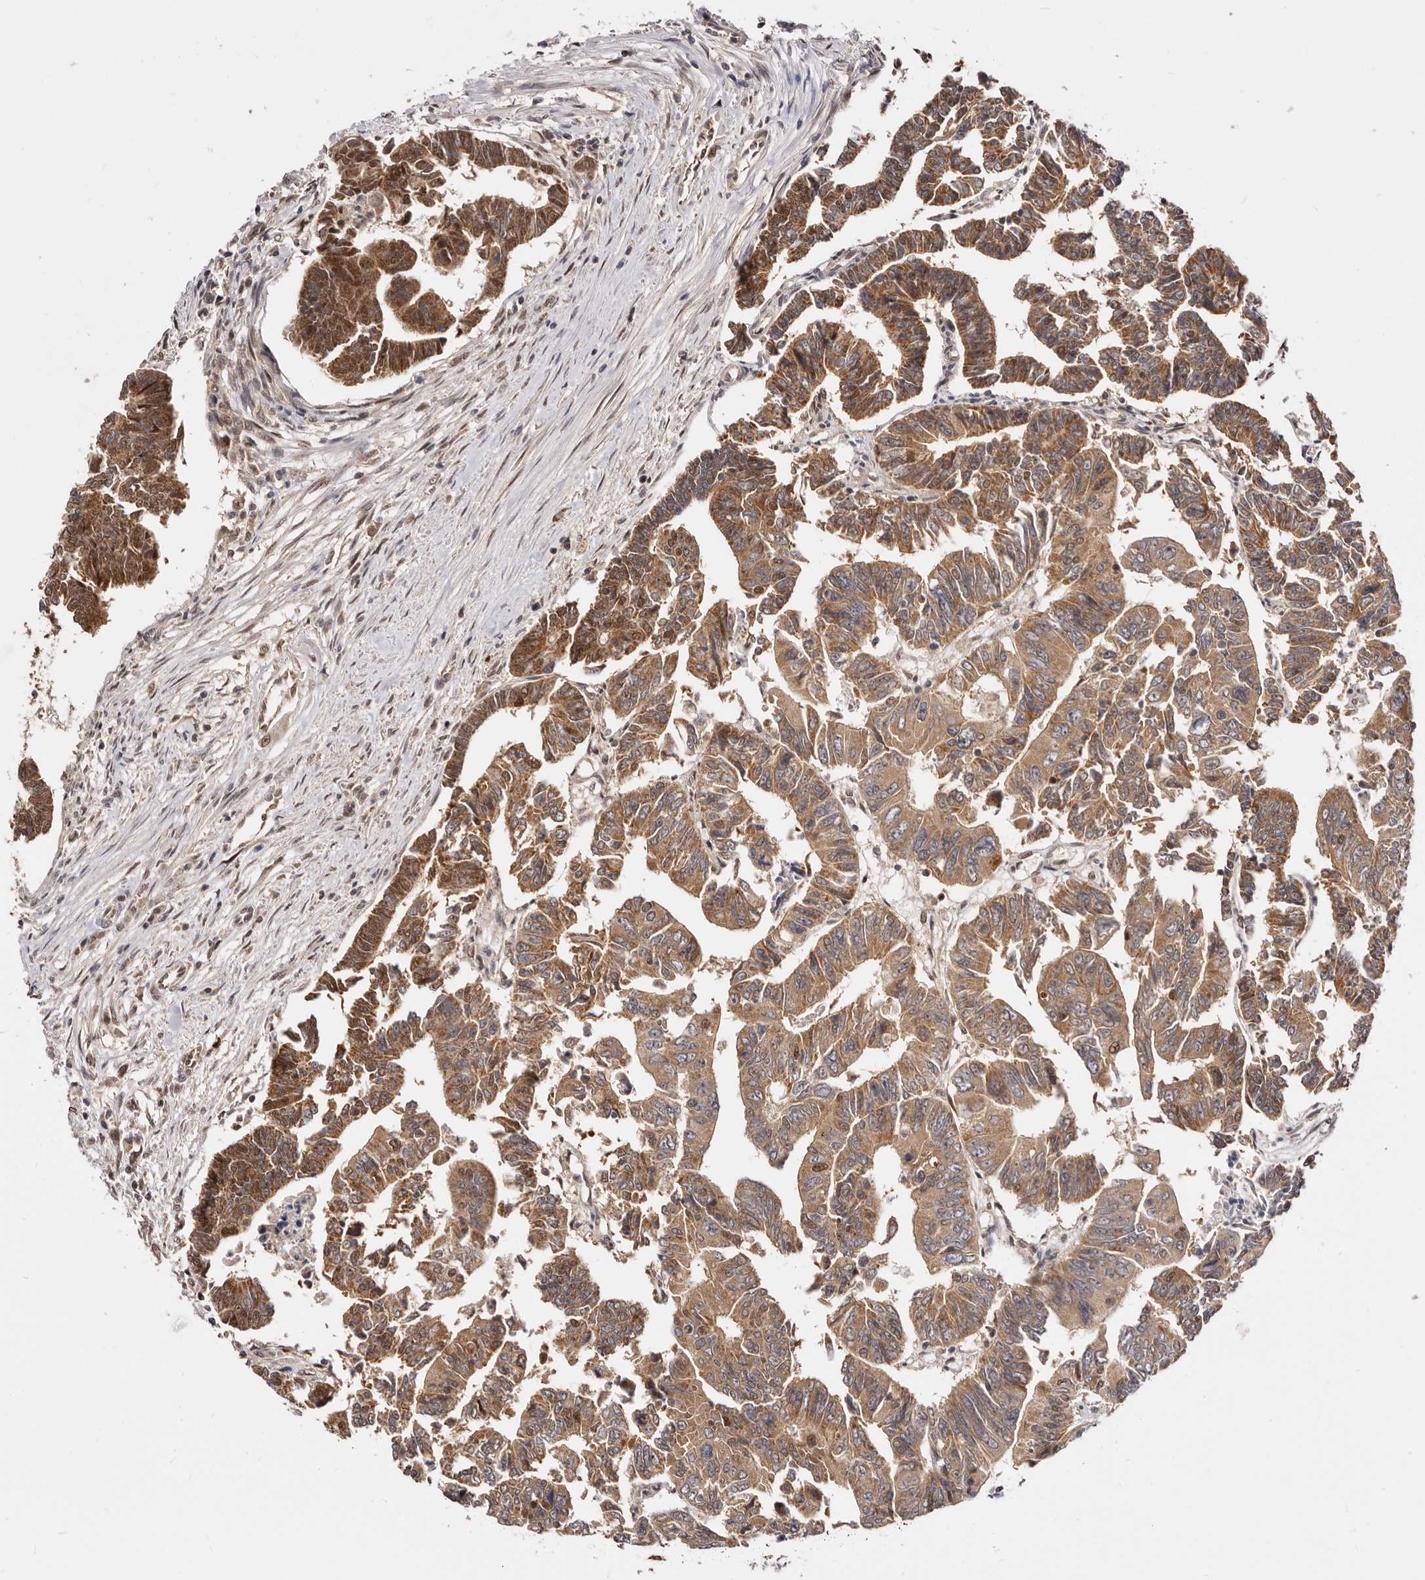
{"staining": {"intensity": "strong", "quantity": ">75%", "location": "cytoplasmic/membranous,nuclear"}, "tissue": "colorectal cancer", "cell_type": "Tumor cells", "image_type": "cancer", "snomed": [{"axis": "morphology", "description": "Adenocarcinoma, NOS"}, {"axis": "topography", "description": "Rectum"}], "caption": "The image reveals immunohistochemical staining of colorectal cancer (adenocarcinoma). There is strong cytoplasmic/membranous and nuclear positivity is appreciated in about >75% of tumor cells. (brown staining indicates protein expression, while blue staining denotes nuclei).", "gene": "SEC14L1", "patient": {"sex": "female", "age": 65}}